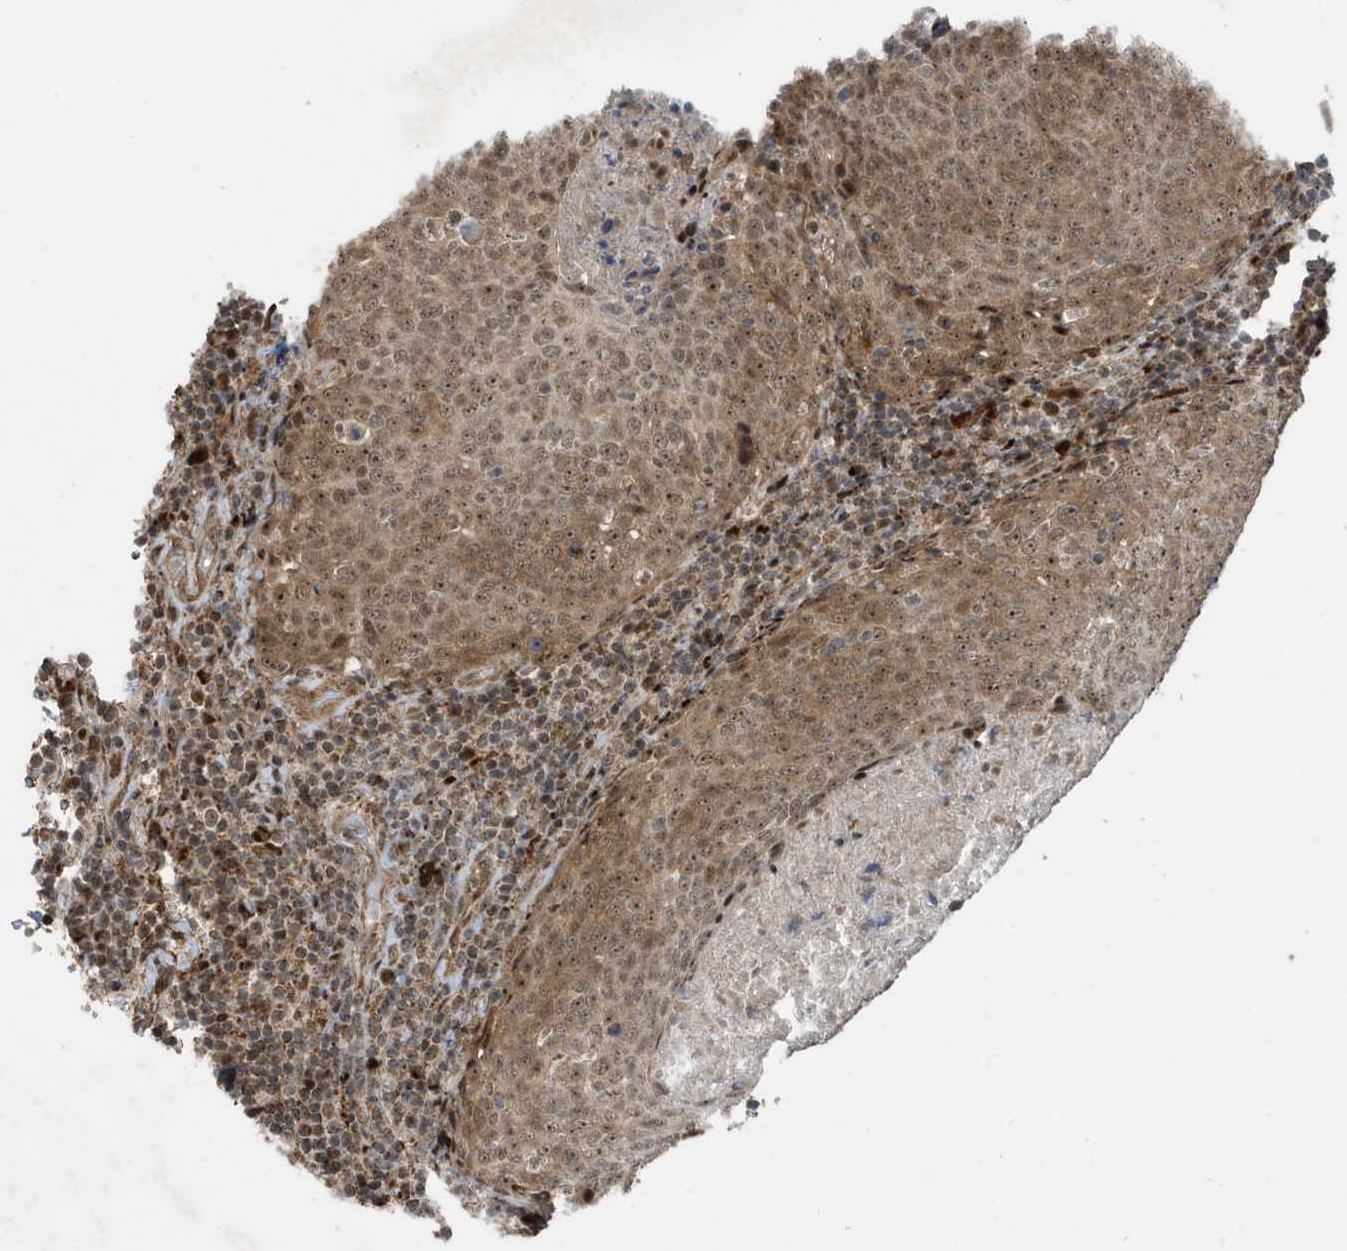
{"staining": {"intensity": "moderate", "quantity": ">75%", "location": "cytoplasmic/membranous,nuclear"}, "tissue": "head and neck cancer", "cell_type": "Tumor cells", "image_type": "cancer", "snomed": [{"axis": "morphology", "description": "Squamous cell carcinoma, NOS"}, {"axis": "morphology", "description": "Squamous cell carcinoma, metastatic, NOS"}, {"axis": "topography", "description": "Lymph node"}, {"axis": "topography", "description": "Head-Neck"}], "caption": "Head and neck cancer stained with a brown dye shows moderate cytoplasmic/membranous and nuclear positive expression in approximately >75% of tumor cells.", "gene": "FAM9B", "patient": {"sex": "male", "age": 62}}